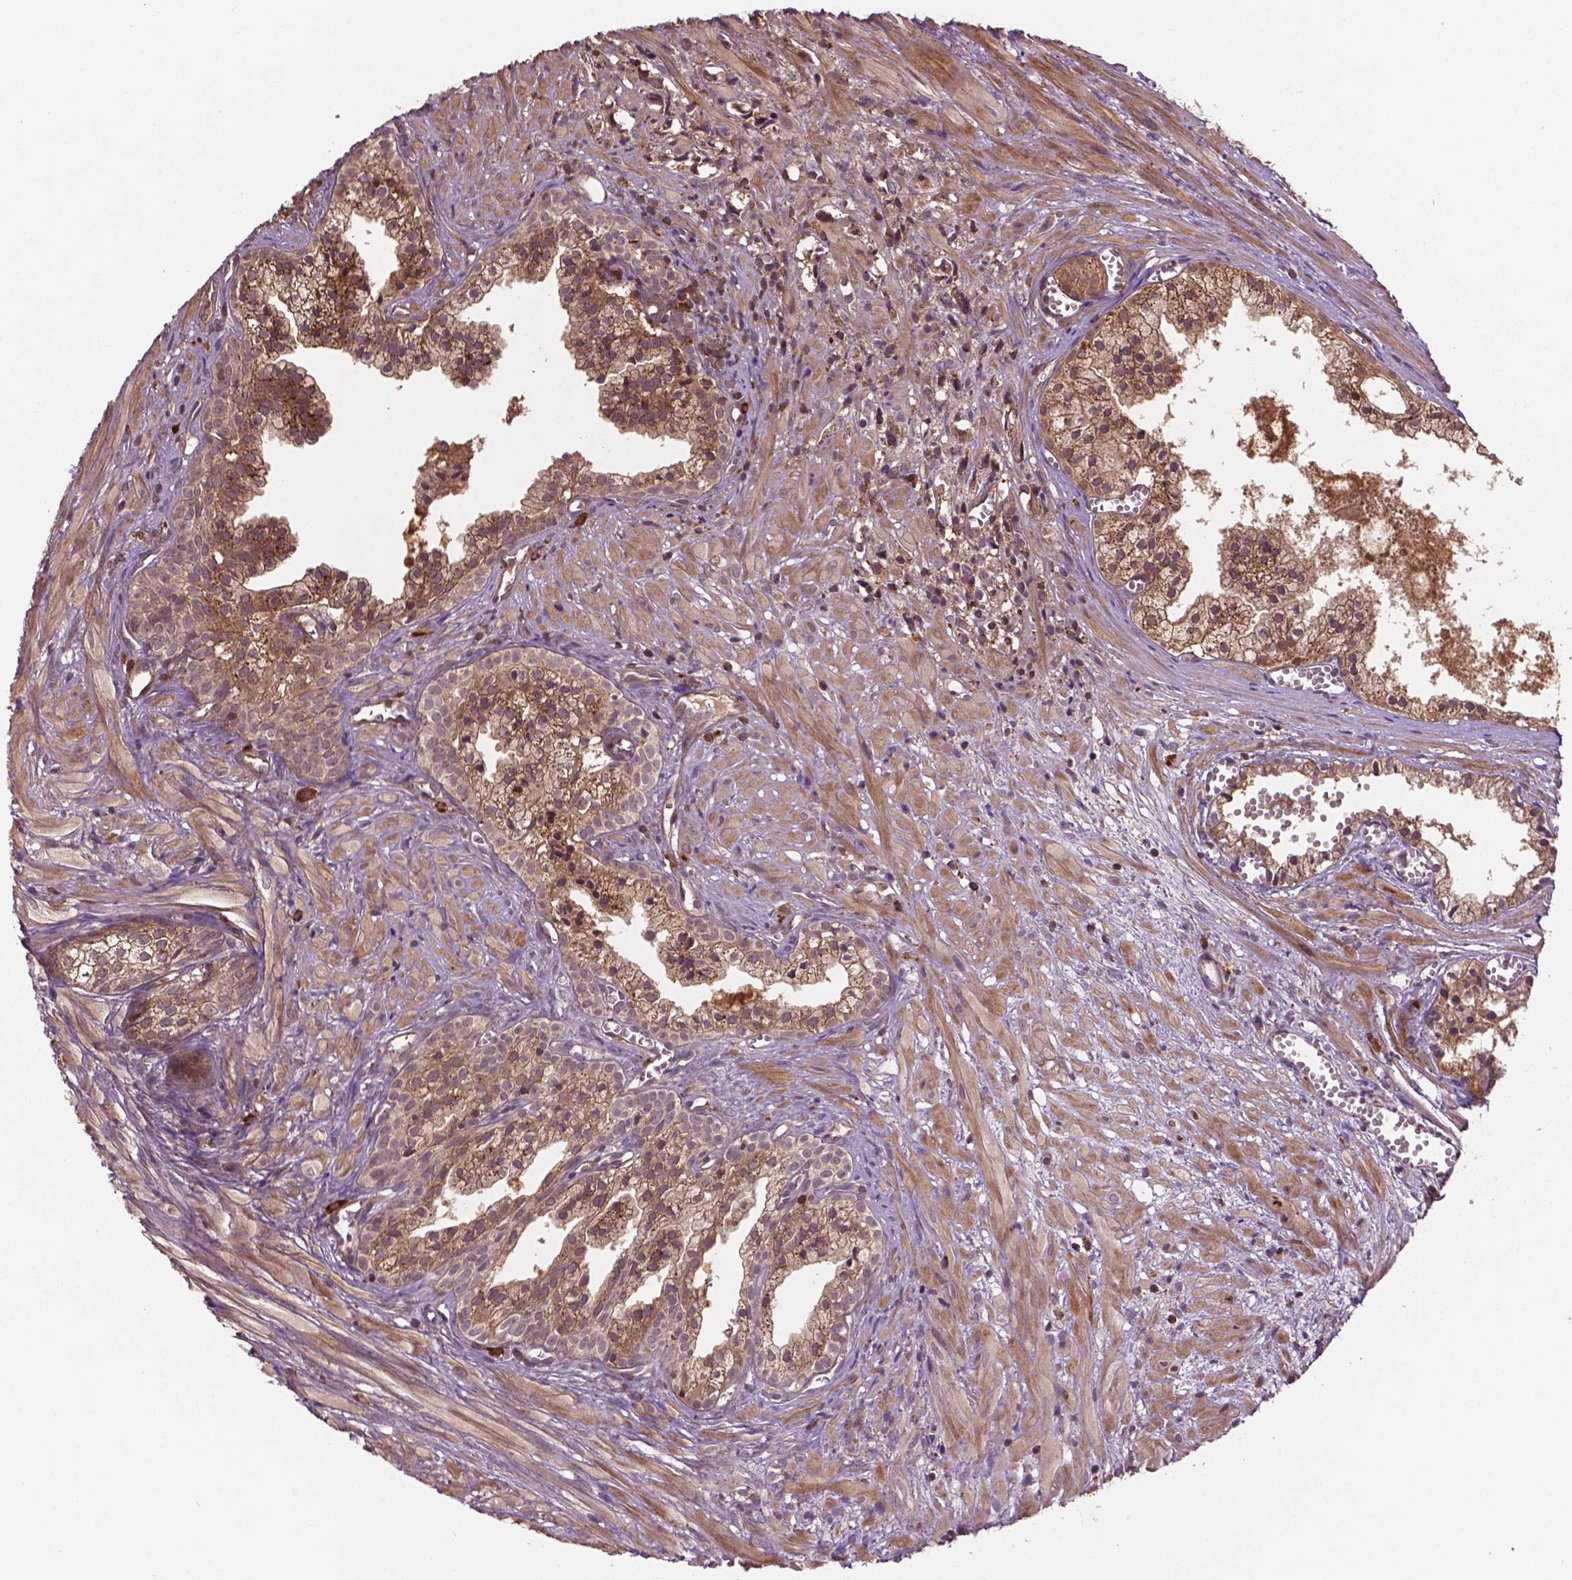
{"staining": {"intensity": "moderate", "quantity": "25%-75%", "location": "cytoplasmic/membranous"}, "tissue": "prostate cancer", "cell_type": "Tumor cells", "image_type": "cancer", "snomed": [{"axis": "morphology", "description": "Adenocarcinoma, High grade"}, {"axis": "topography", "description": "Prostate"}], "caption": "High-grade adenocarcinoma (prostate) was stained to show a protein in brown. There is medium levels of moderate cytoplasmic/membranous positivity in approximately 25%-75% of tumor cells. (Stains: DAB in brown, nuclei in blue, Microscopy: brightfield microscopy at high magnification).", "gene": "ZMYND19", "patient": {"sex": "male", "age": 58}}